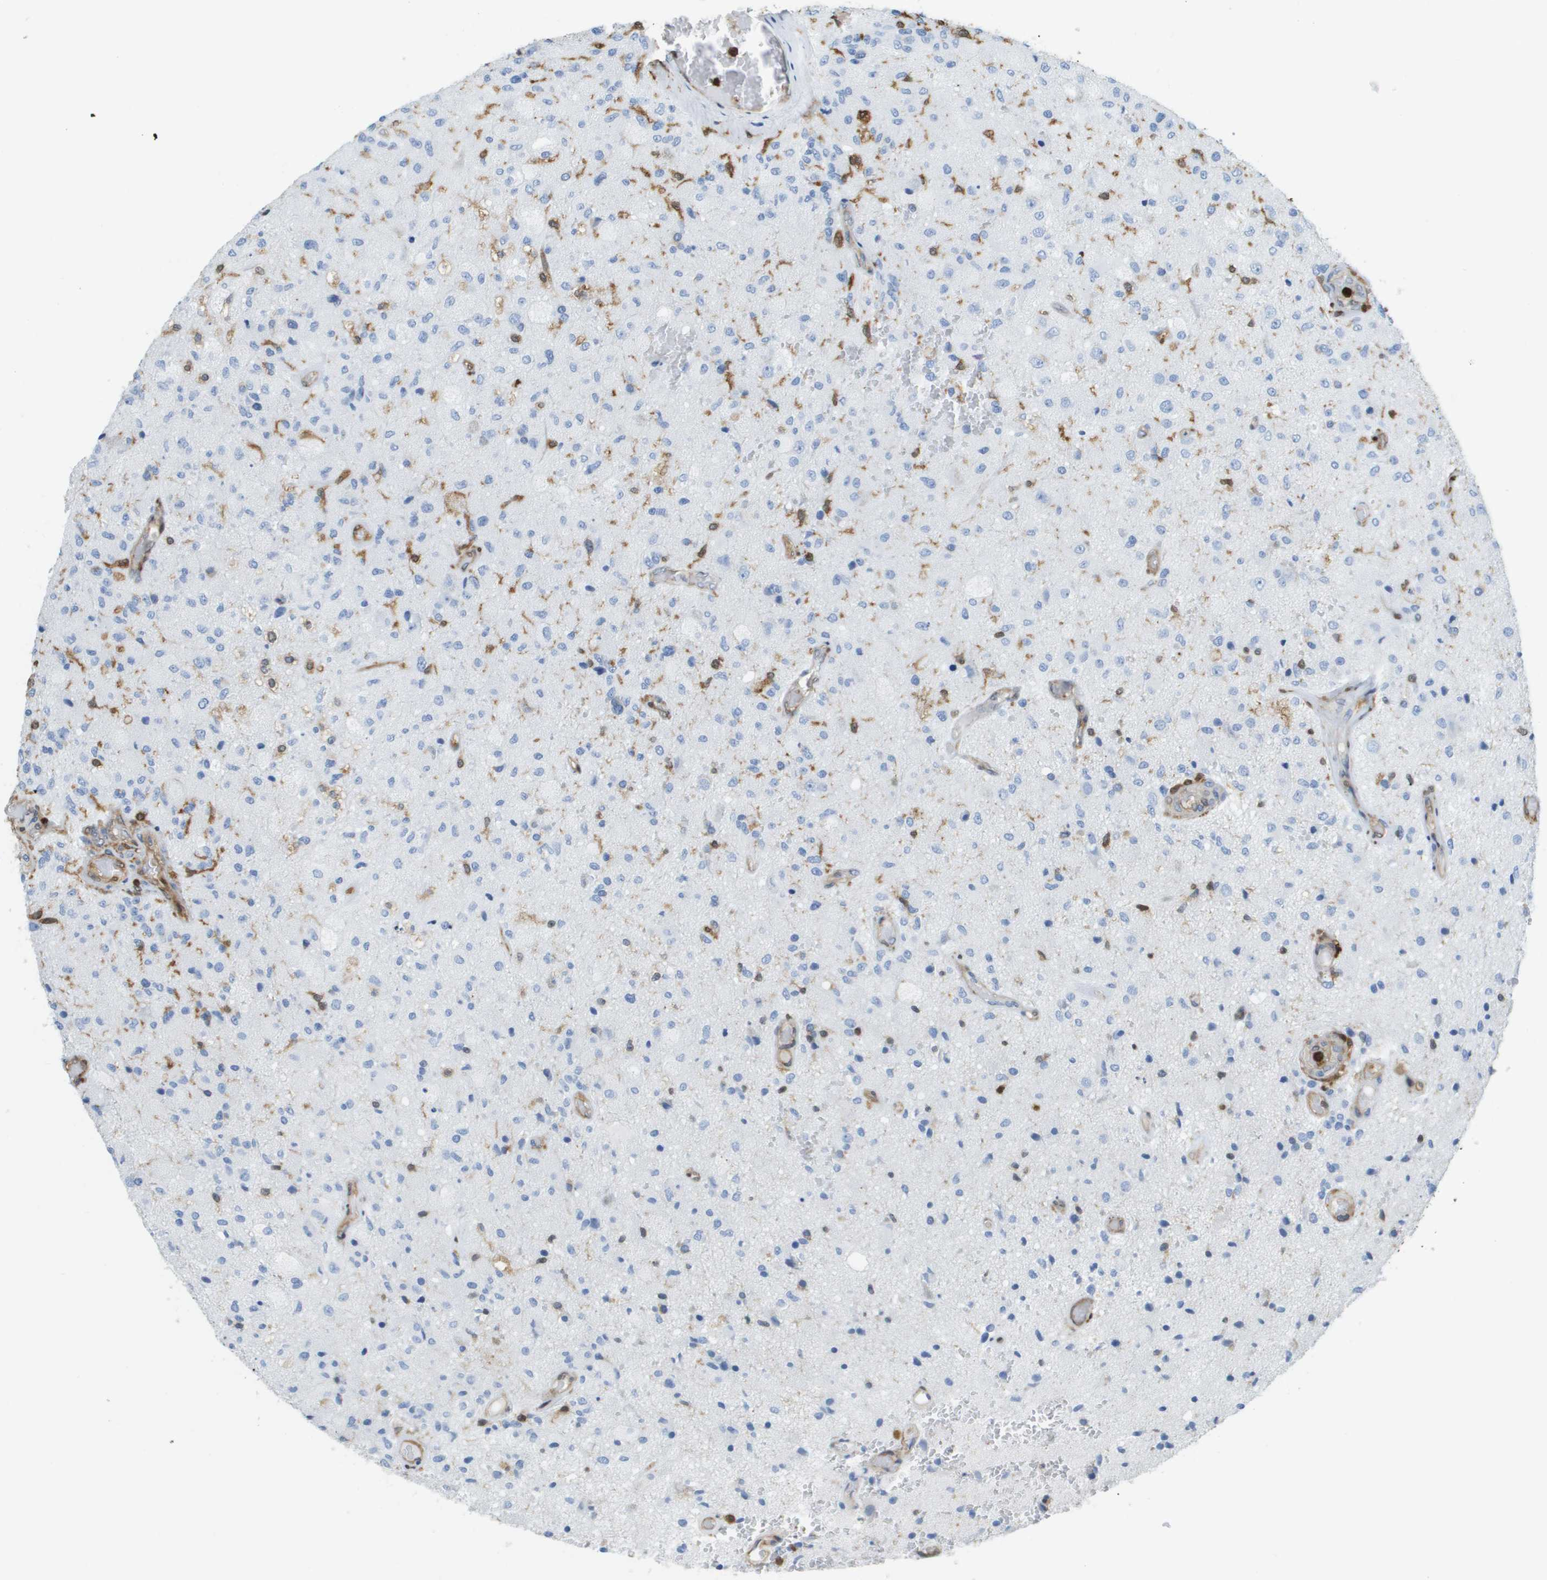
{"staining": {"intensity": "negative", "quantity": "none", "location": "none"}, "tissue": "glioma", "cell_type": "Tumor cells", "image_type": "cancer", "snomed": [{"axis": "morphology", "description": "Normal tissue, NOS"}, {"axis": "morphology", "description": "Glioma, malignant, High grade"}, {"axis": "topography", "description": "Cerebral cortex"}], "caption": "Photomicrograph shows no protein expression in tumor cells of glioma tissue.", "gene": "DOCK5", "patient": {"sex": "male", "age": 77}}